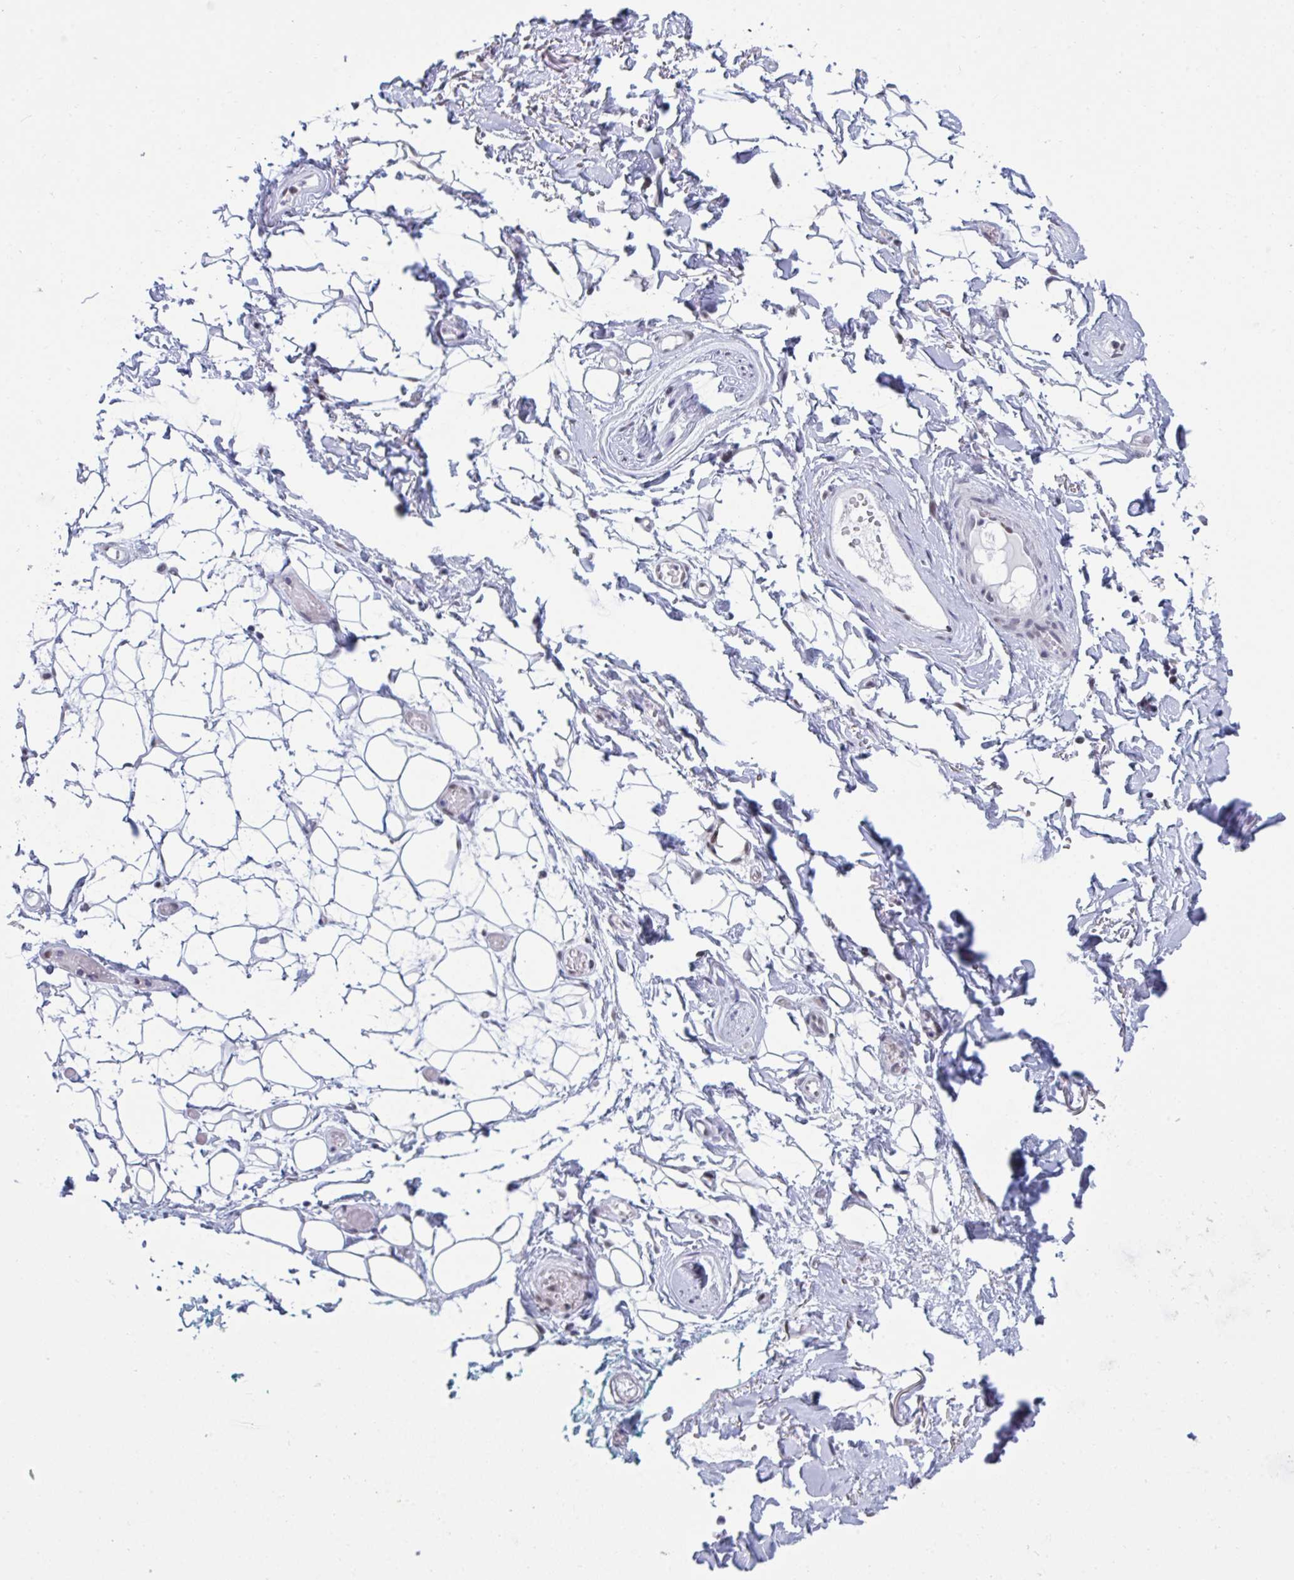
{"staining": {"intensity": "negative", "quantity": "none", "location": "none"}, "tissue": "adipose tissue", "cell_type": "Adipocytes", "image_type": "normal", "snomed": [{"axis": "morphology", "description": "Normal tissue, NOS"}, {"axis": "topography", "description": "Anal"}, {"axis": "topography", "description": "Peripheral nerve tissue"}], "caption": "Immunohistochemistry (IHC) of unremarkable adipose tissue exhibits no expression in adipocytes.", "gene": "PPP1R10", "patient": {"sex": "male", "age": 78}}